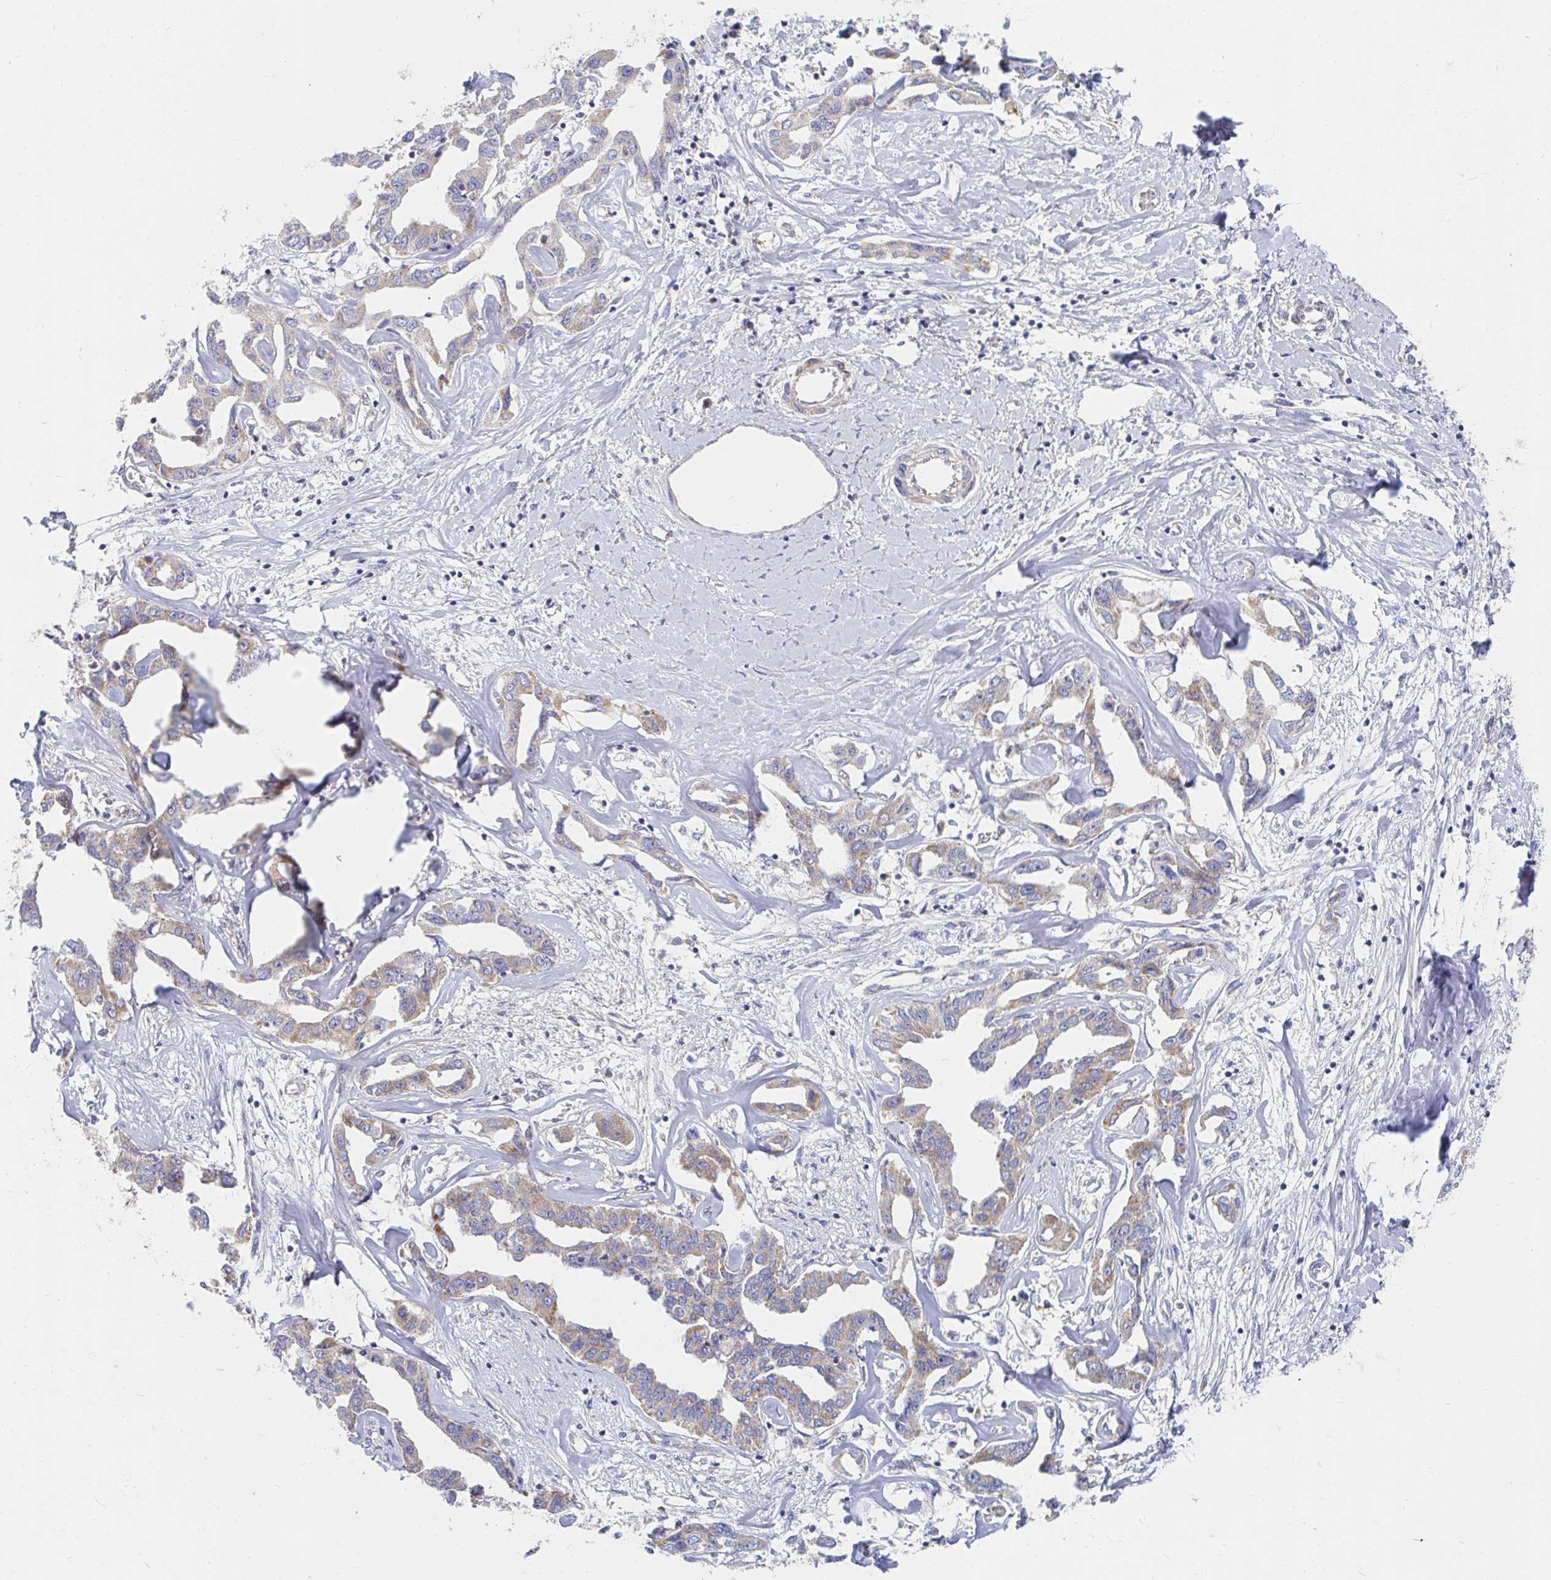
{"staining": {"intensity": "weak", "quantity": ">75%", "location": "cytoplasmic/membranous"}, "tissue": "liver cancer", "cell_type": "Tumor cells", "image_type": "cancer", "snomed": [{"axis": "morphology", "description": "Cholangiocarcinoma"}, {"axis": "topography", "description": "Liver"}], "caption": "Tumor cells display low levels of weak cytoplasmic/membranous positivity in approximately >75% of cells in human liver cancer.", "gene": "MAVS", "patient": {"sex": "male", "age": 59}}